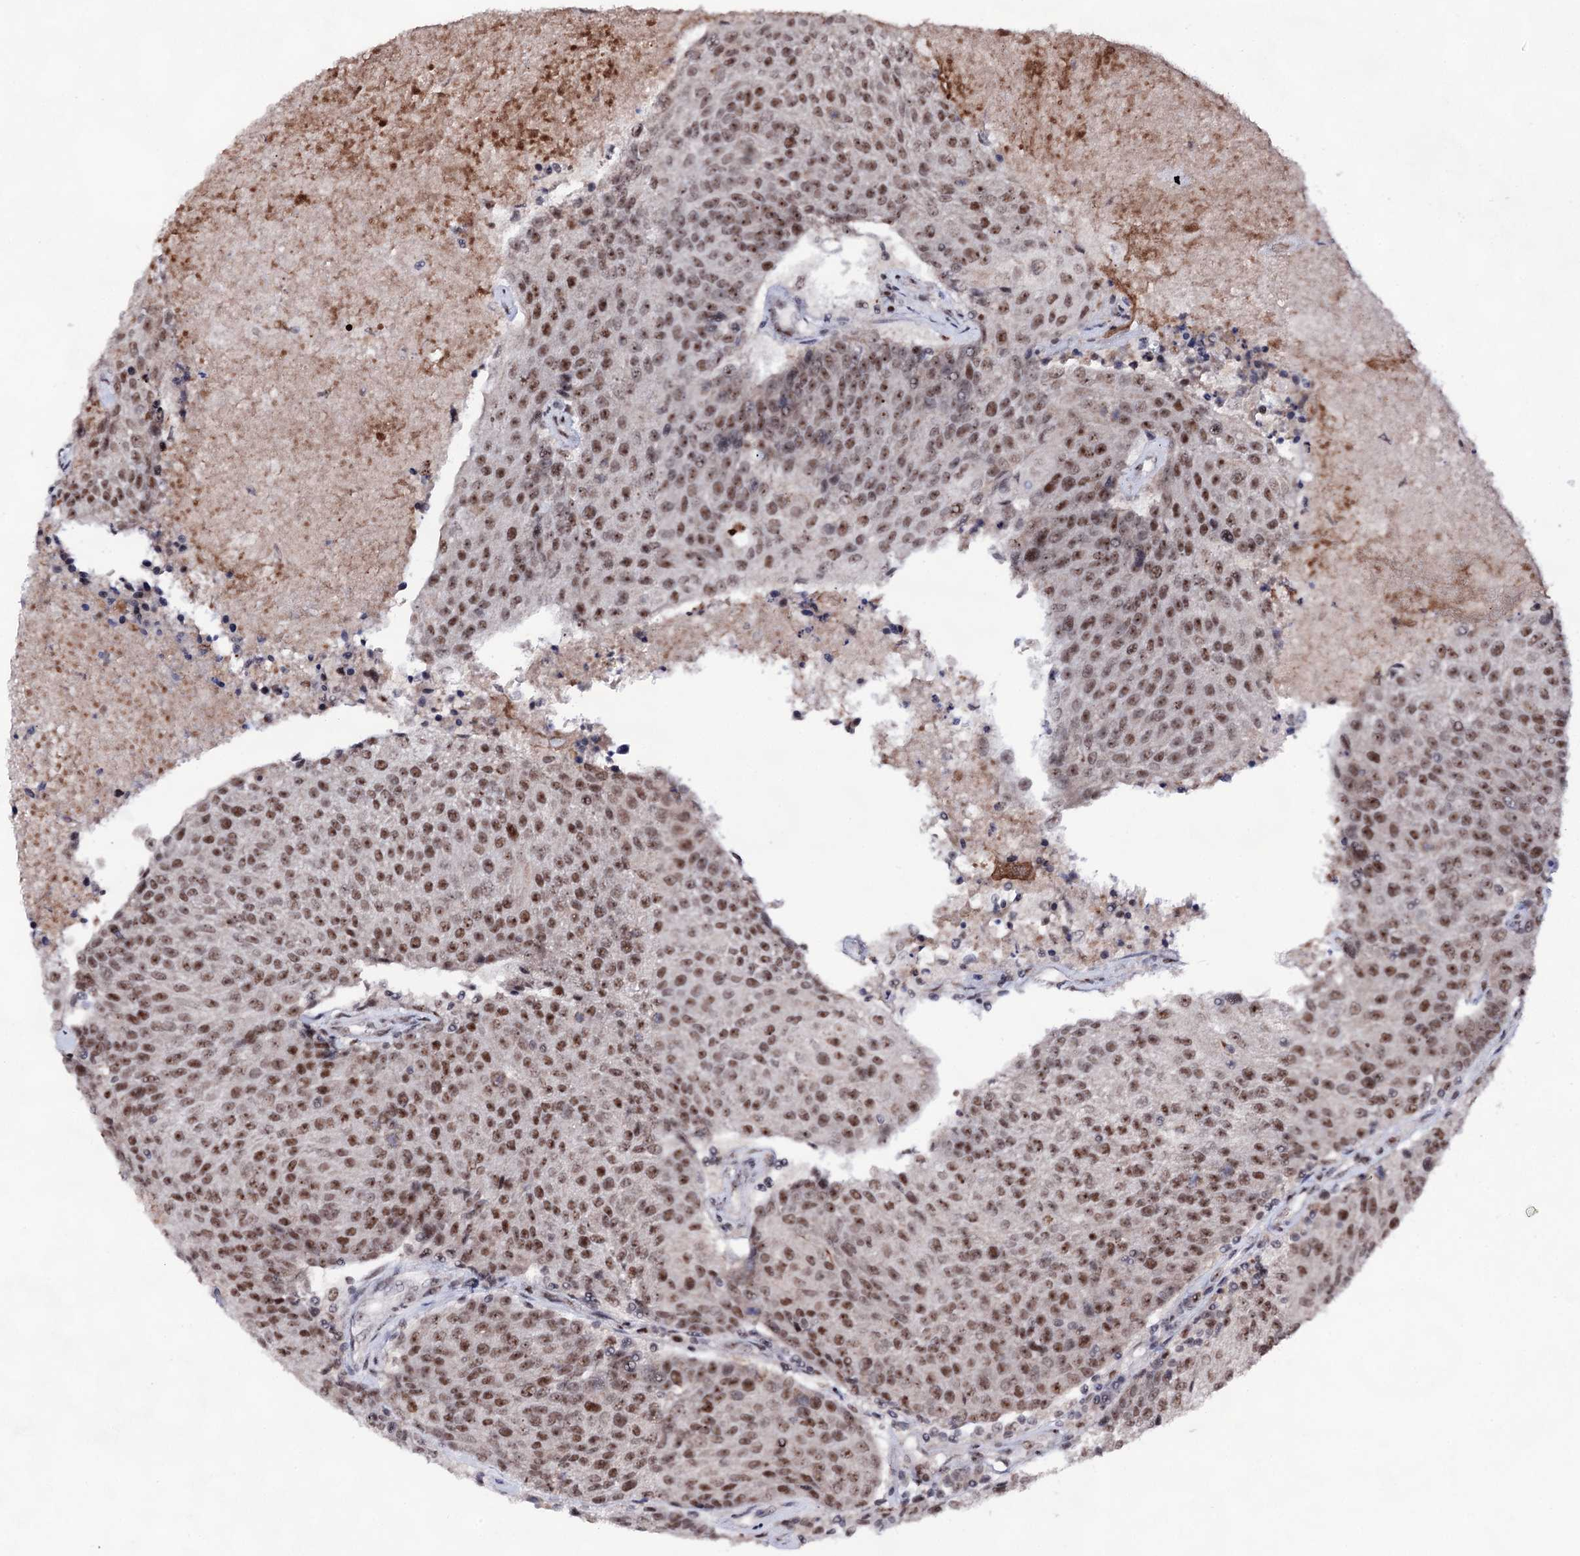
{"staining": {"intensity": "moderate", "quantity": ">75%", "location": "nuclear"}, "tissue": "urothelial cancer", "cell_type": "Tumor cells", "image_type": "cancer", "snomed": [{"axis": "morphology", "description": "Urothelial carcinoma, High grade"}, {"axis": "topography", "description": "Urinary bladder"}], "caption": "Immunohistochemistry (IHC) (DAB (3,3'-diaminobenzidine)) staining of urothelial cancer reveals moderate nuclear protein positivity in approximately >75% of tumor cells.", "gene": "EXOSC10", "patient": {"sex": "female", "age": 85}}